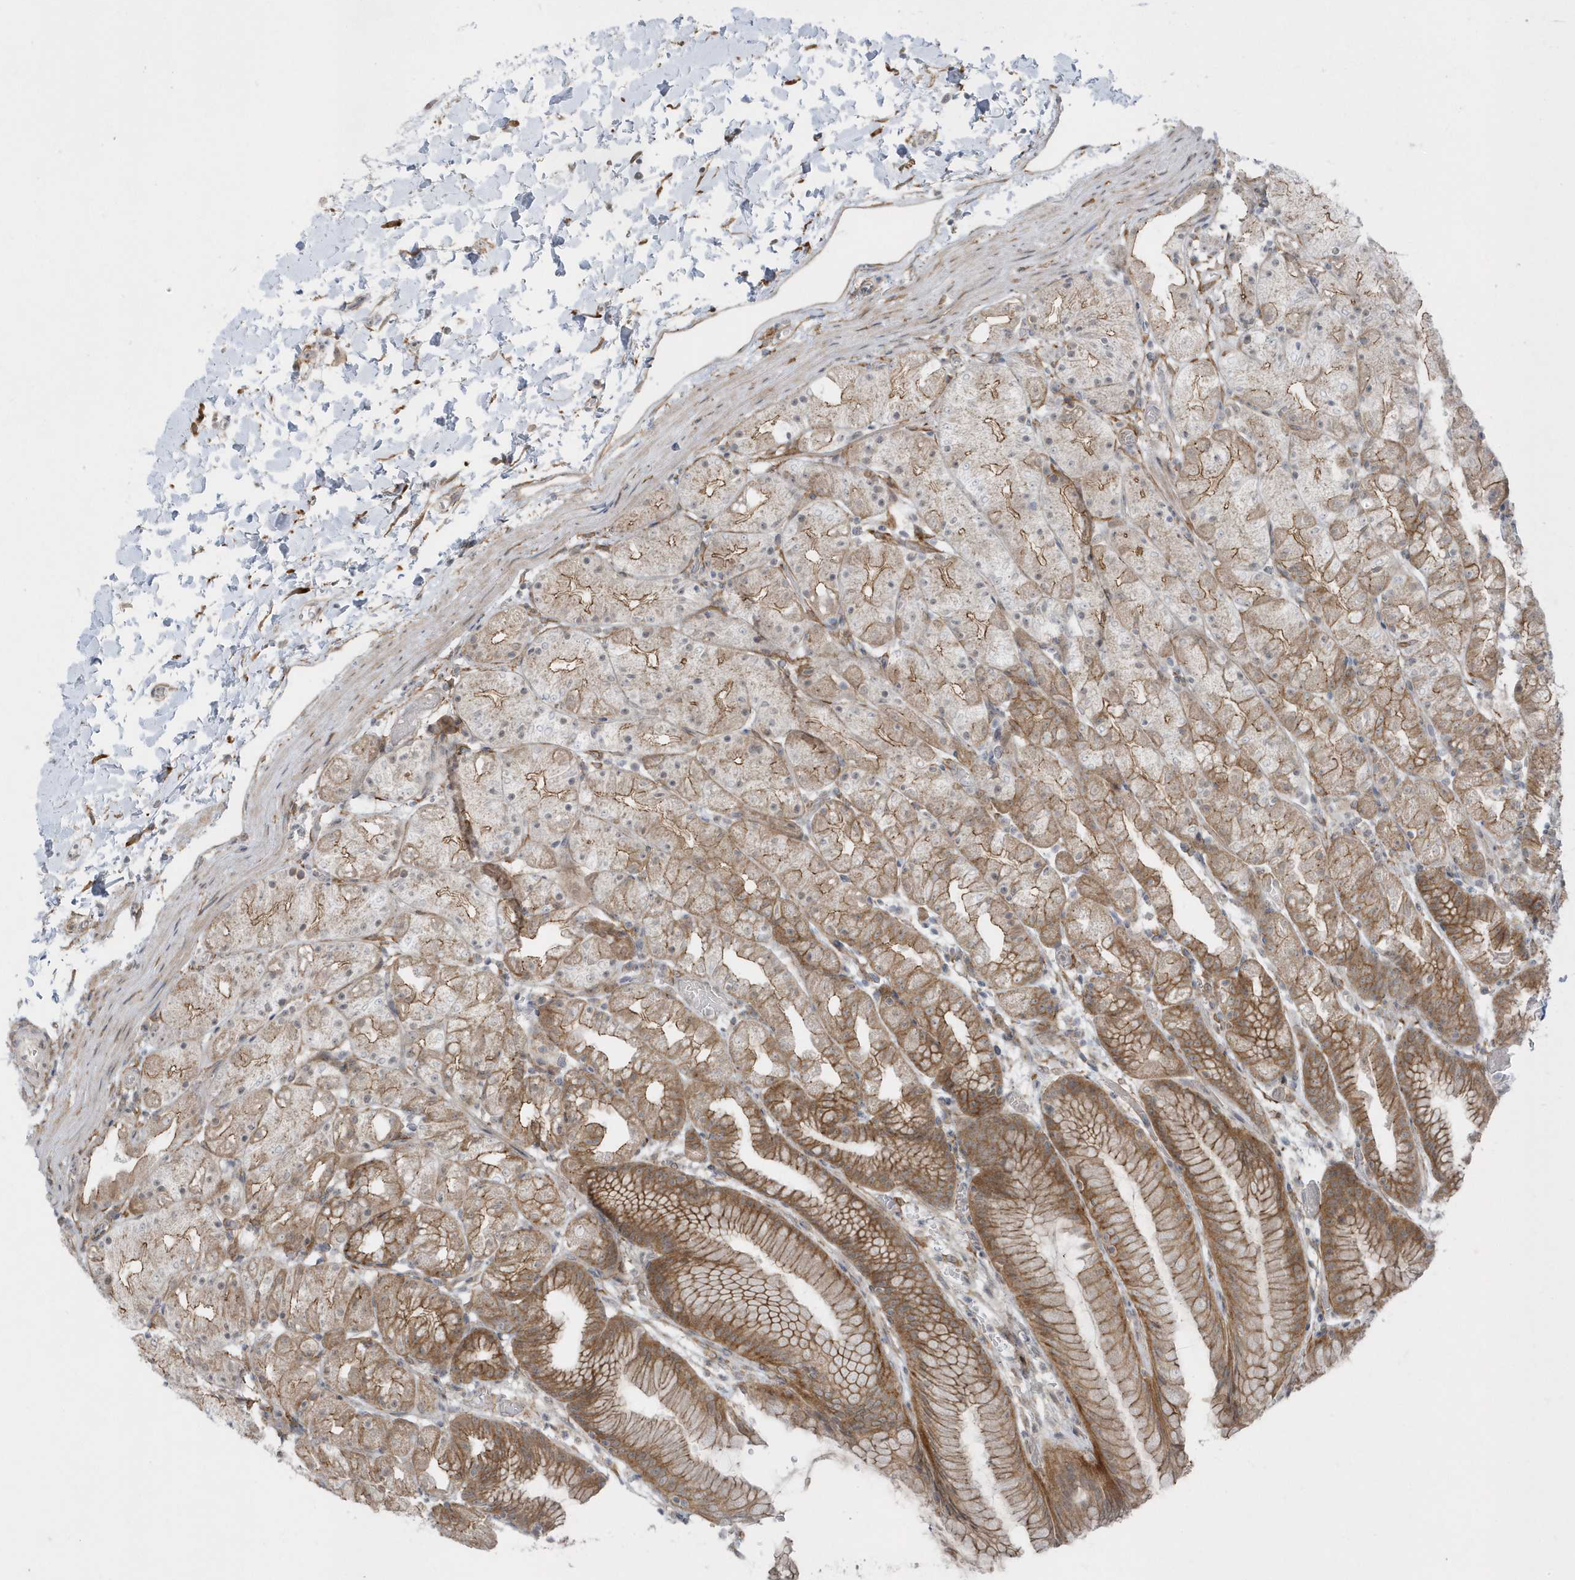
{"staining": {"intensity": "strong", "quantity": "25%-75%", "location": "cytoplasmic/membranous"}, "tissue": "stomach", "cell_type": "Glandular cells", "image_type": "normal", "snomed": [{"axis": "morphology", "description": "Normal tissue, NOS"}, {"axis": "topography", "description": "Stomach, upper"}], "caption": "An immunohistochemistry micrograph of benign tissue is shown. Protein staining in brown labels strong cytoplasmic/membranous positivity in stomach within glandular cells.", "gene": "PARD3B", "patient": {"sex": "male", "age": 48}}